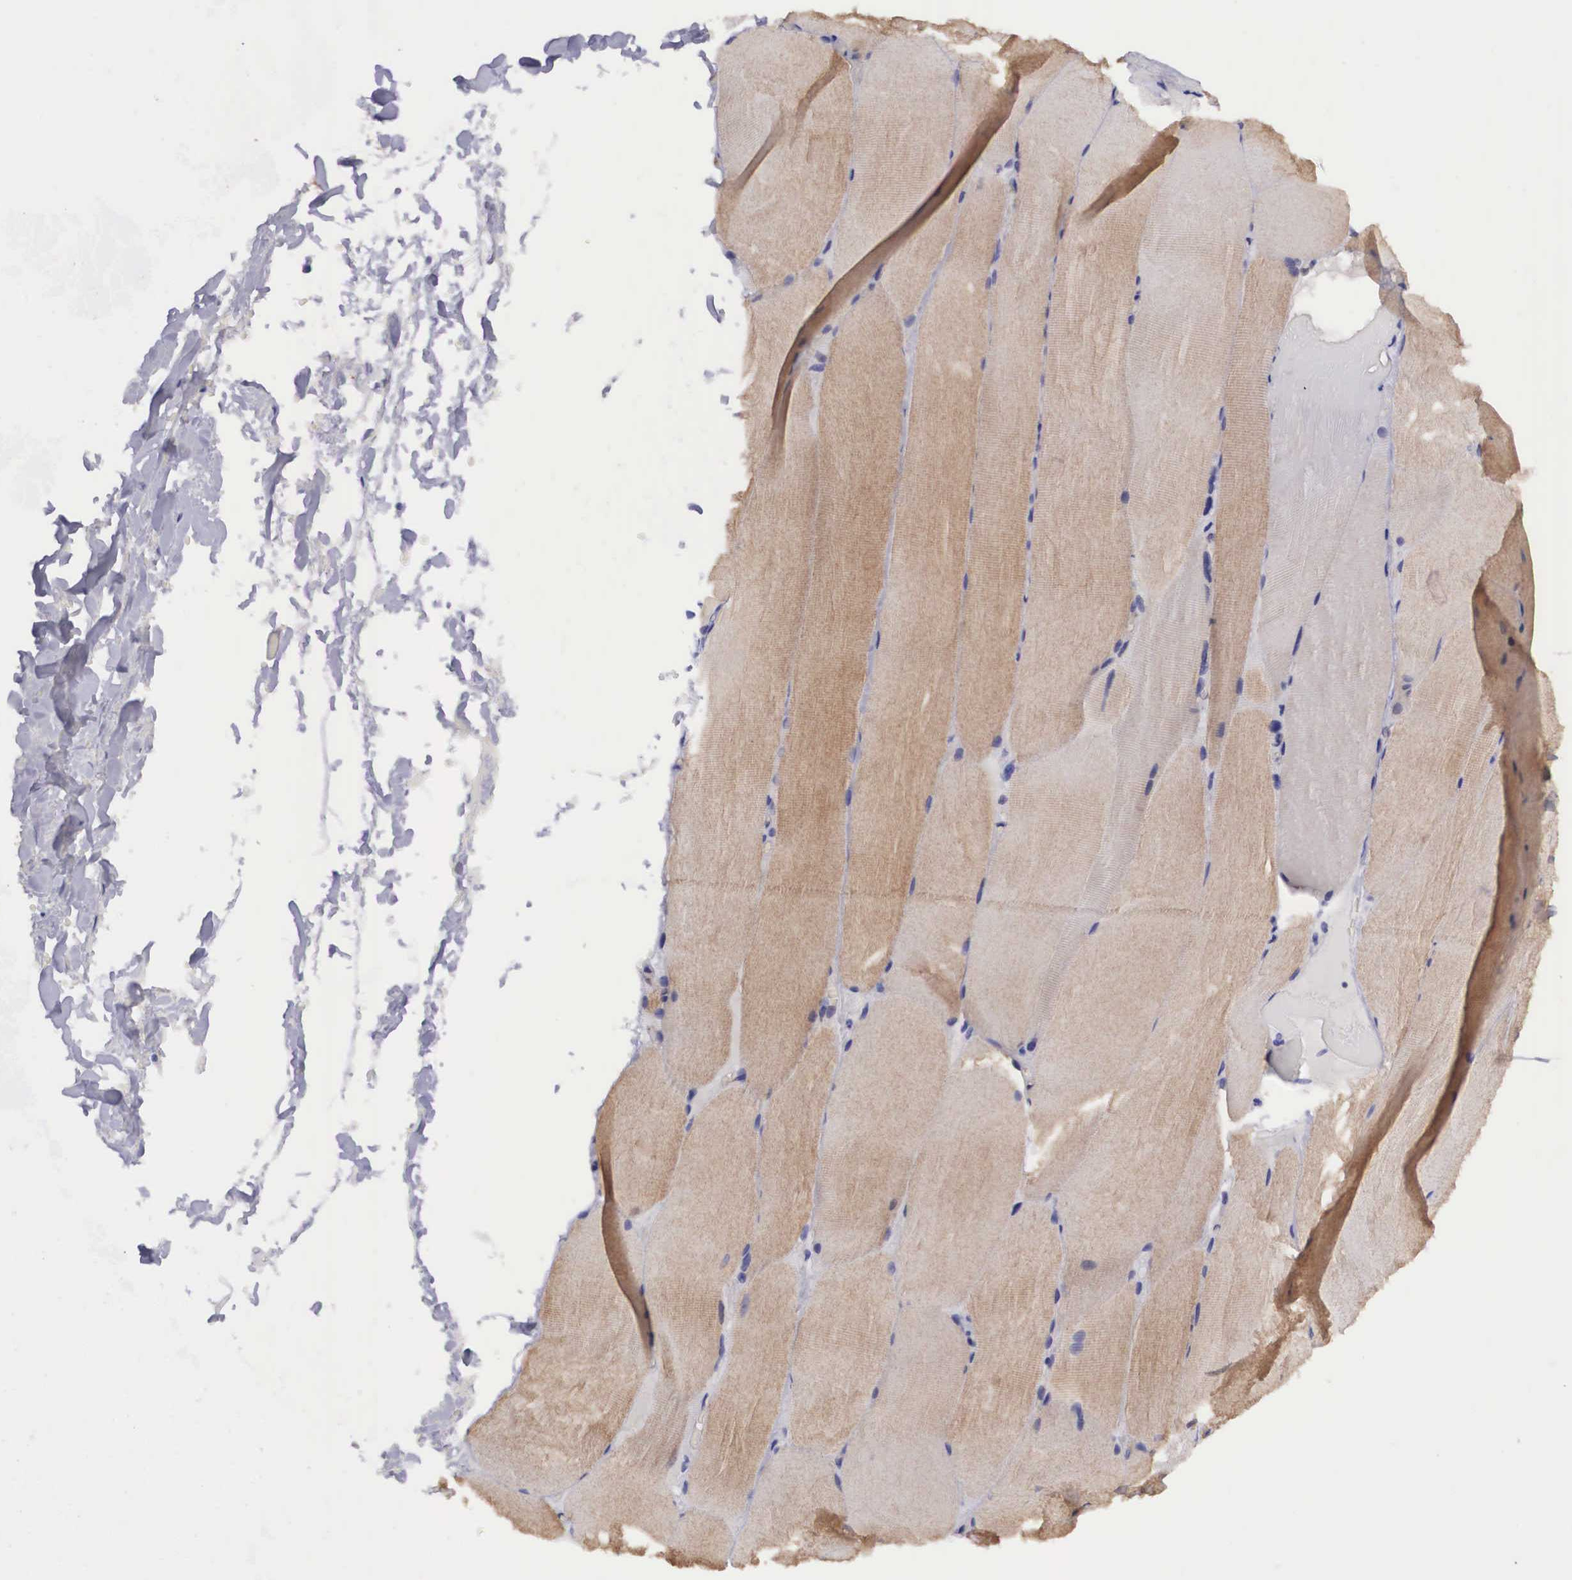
{"staining": {"intensity": "moderate", "quantity": "25%-75%", "location": "cytoplasmic/membranous"}, "tissue": "skeletal muscle", "cell_type": "Myocytes", "image_type": "normal", "snomed": [{"axis": "morphology", "description": "Normal tissue, NOS"}, {"axis": "topography", "description": "Skeletal muscle"}], "caption": "Skeletal muscle stained with DAB (3,3'-diaminobenzidine) immunohistochemistry (IHC) displays medium levels of moderate cytoplasmic/membranous expression in about 25%-75% of myocytes. (DAB (3,3'-diaminobenzidine) = brown stain, brightfield microscopy at high magnification).", "gene": "BCAR1", "patient": {"sex": "male", "age": 71}}